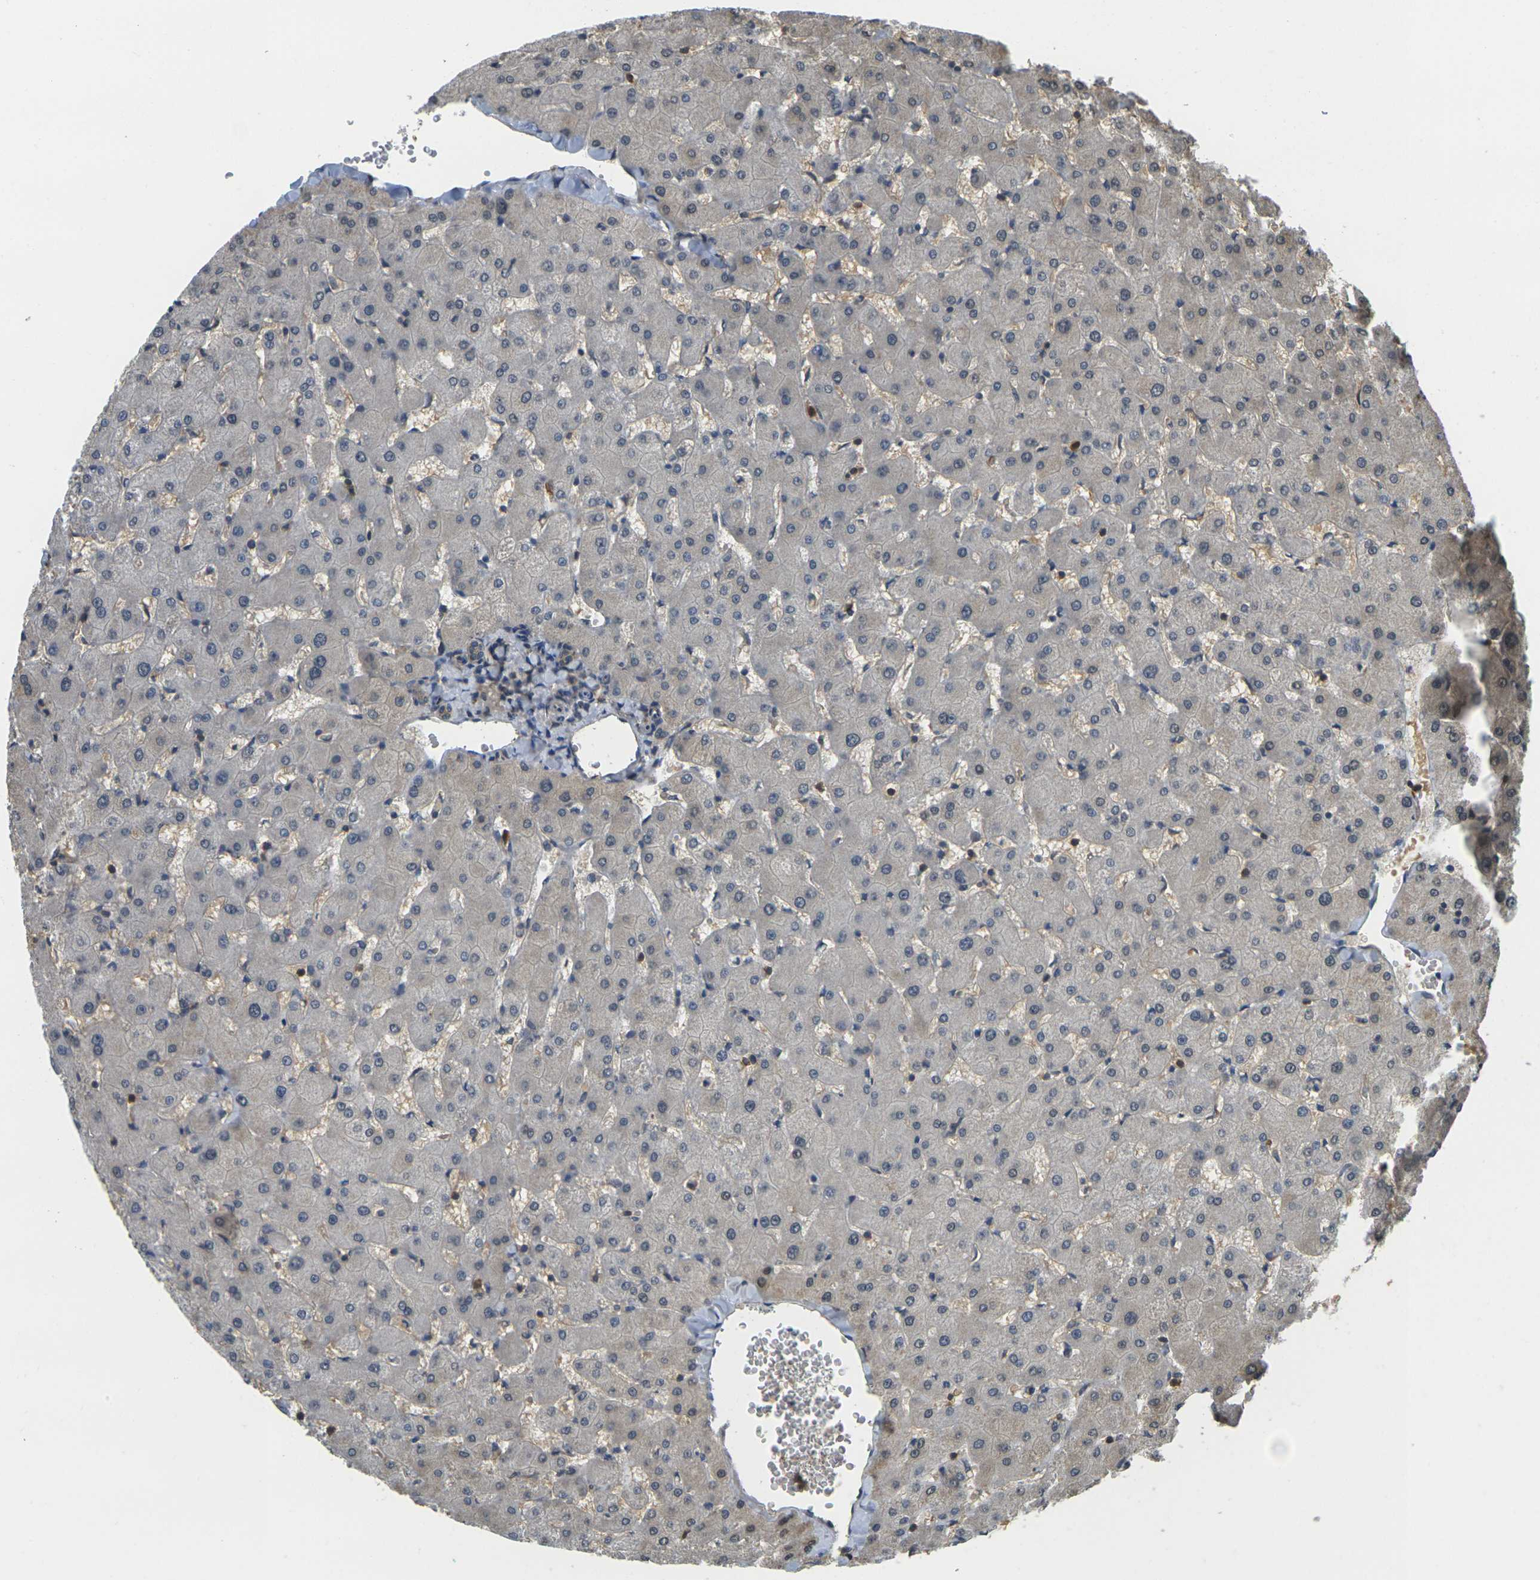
{"staining": {"intensity": "weak", "quantity": ">75%", "location": "cytoplasmic/membranous"}, "tissue": "liver", "cell_type": "Cholangiocytes", "image_type": "normal", "snomed": [{"axis": "morphology", "description": "Normal tissue, NOS"}, {"axis": "topography", "description": "Liver"}], "caption": "IHC histopathology image of benign human liver stained for a protein (brown), which displays low levels of weak cytoplasmic/membranous positivity in approximately >75% of cholangiocytes.", "gene": "CAST", "patient": {"sex": "female", "age": 63}}